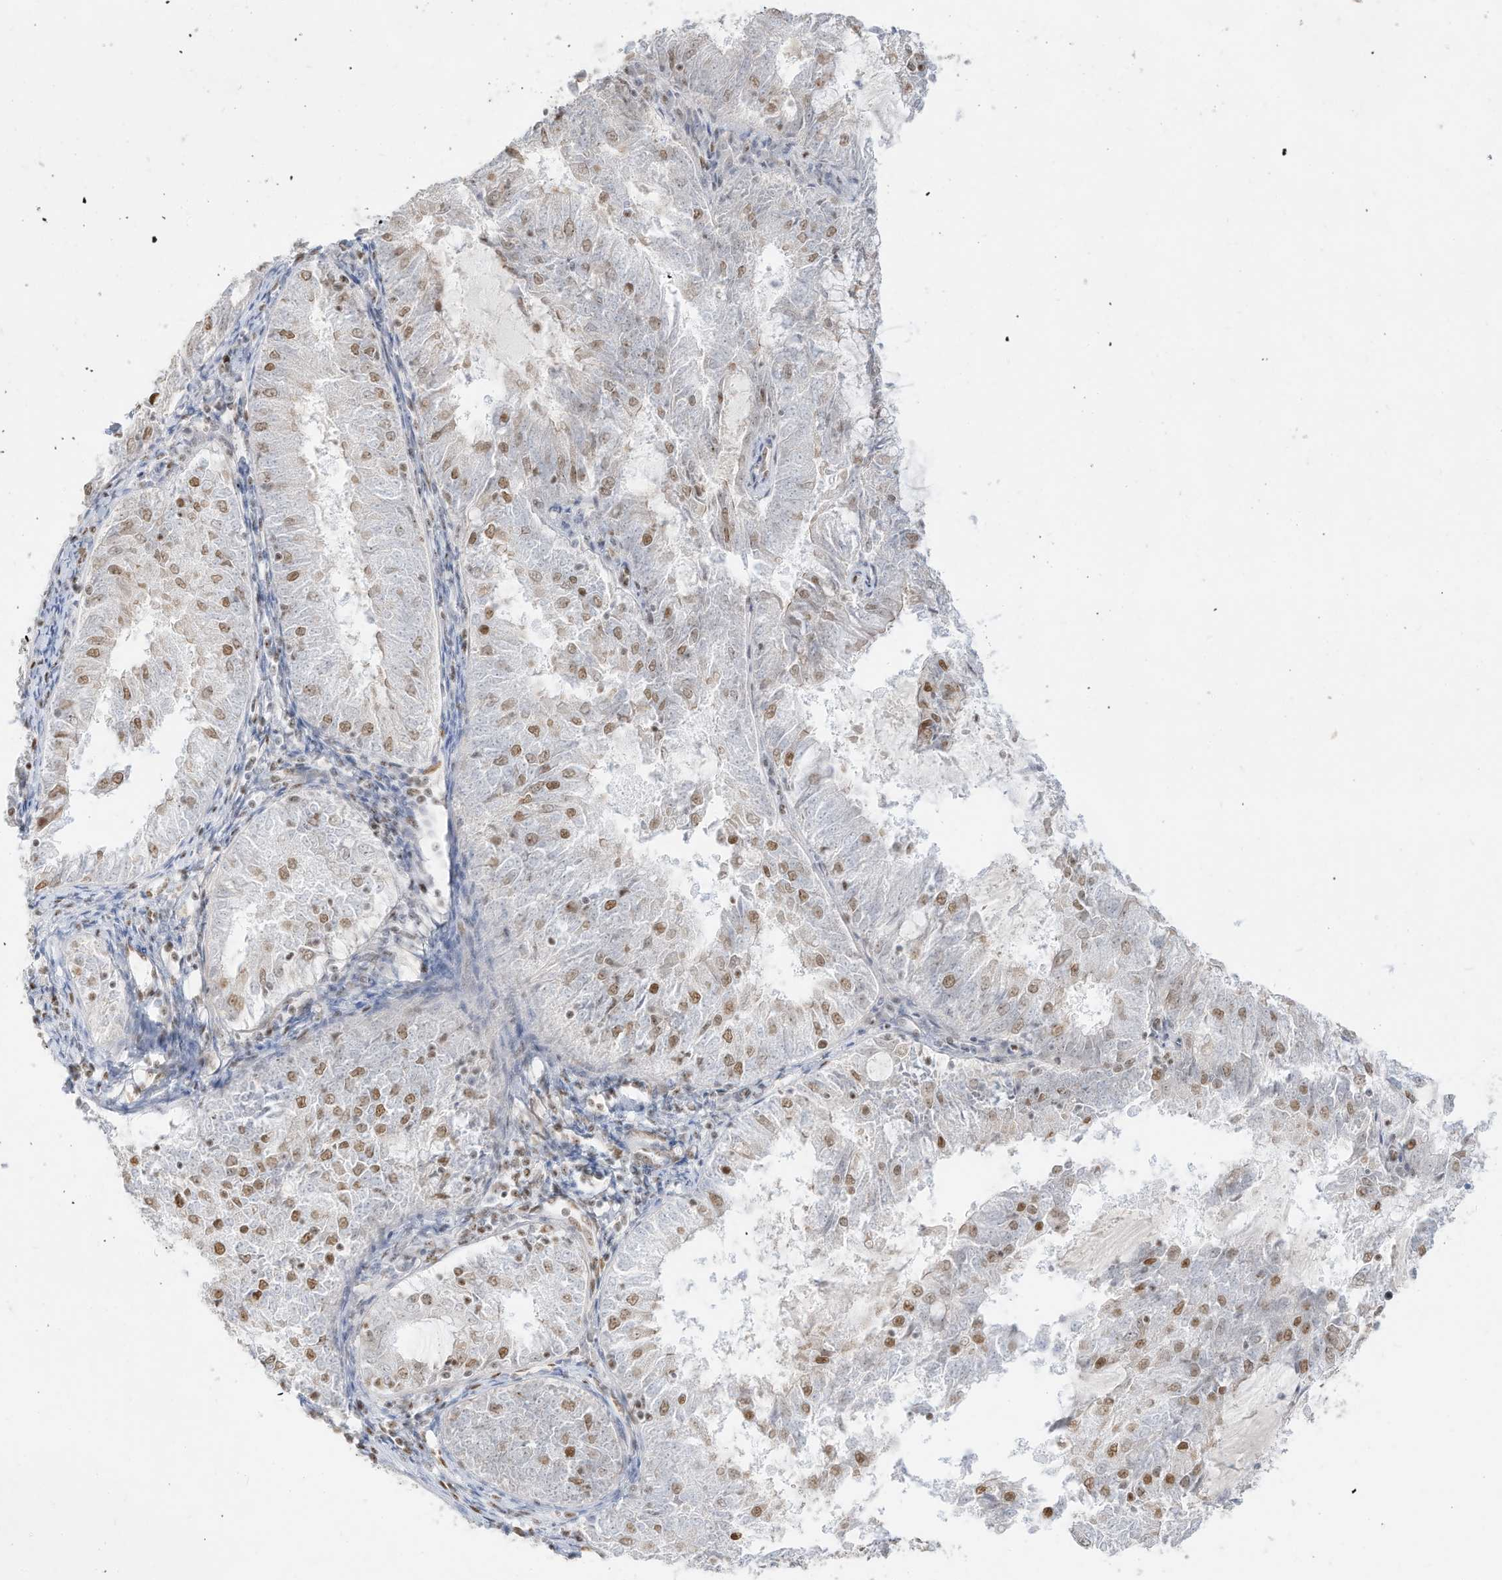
{"staining": {"intensity": "moderate", "quantity": "25%-75%", "location": "nuclear"}, "tissue": "endometrial cancer", "cell_type": "Tumor cells", "image_type": "cancer", "snomed": [{"axis": "morphology", "description": "Adenocarcinoma, NOS"}, {"axis": "topography", "description": "Endometrium"}], "caption": "Protein staining by immunohistochemistry (IHC) exhibits moderate nuclear positivity in about 25%-75% of tumor cells in adenocarcinoma (endometrial). The protein is stained brown, and the nuclei are stained in blue (DAB IHC with brightfield microscopy, high magnification).", "gene": "NHSL1", "patient": {"sex": "female", "age": 57}}